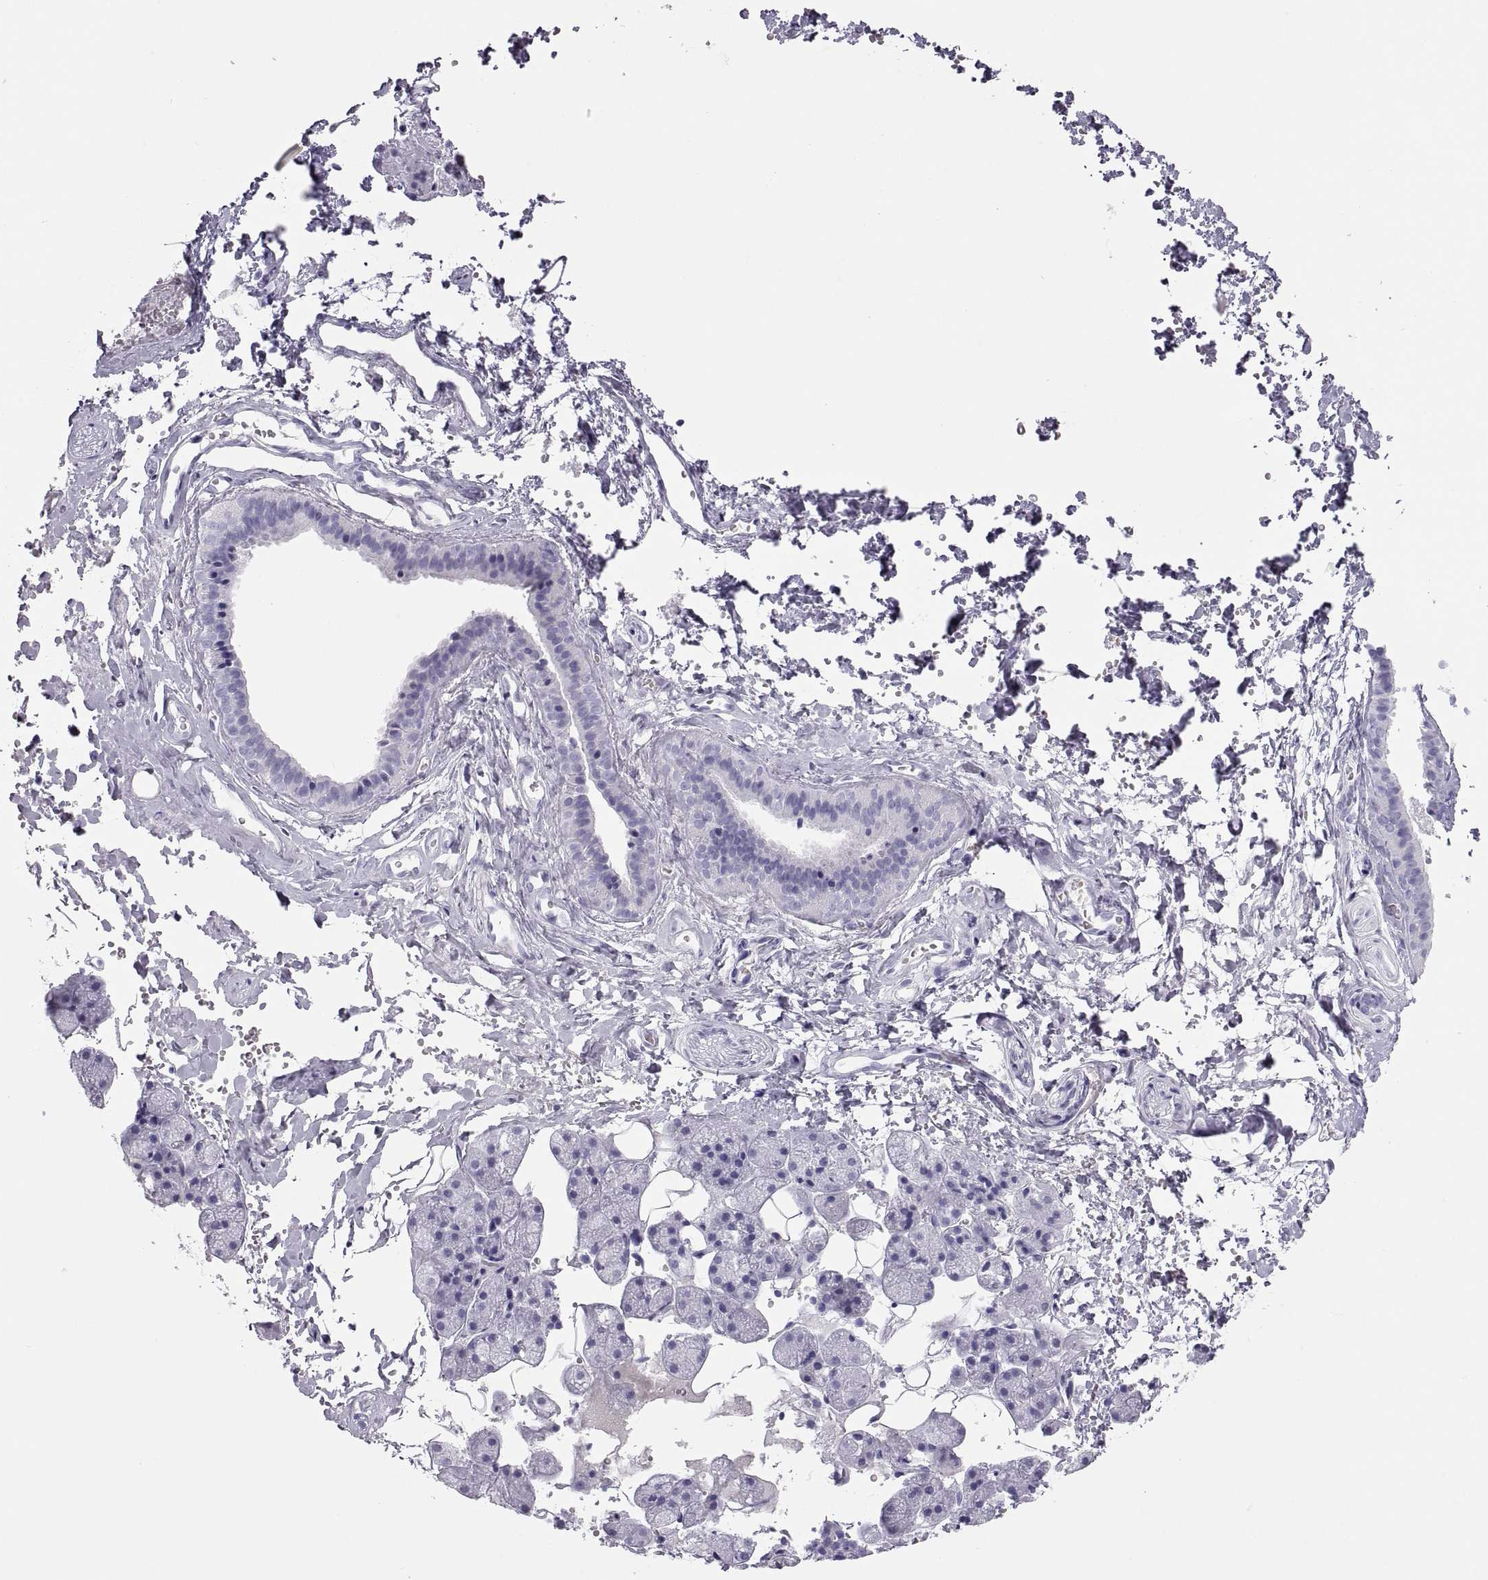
{"staining": {"intensity": "negative", "quantity": "none", "location": "none"}, "tissue": "salivary gland", "cell_type": "Glandular cells", "image_type": "normal", "snomed": [{"axis": "morphology", "description": "Normal tissue, NOS"}, {"axis": "topography", "description": "Salivary gland"}], "caption": "There is no significant staining in glandular cells of salivary gland. (DAB (3,3'-diaminobenzidine) immunohistochemistry visualized using brightfield microscopy, high magnification).", "gene": "SEMG1", "patient": {"sex": "male", "age": 38}}